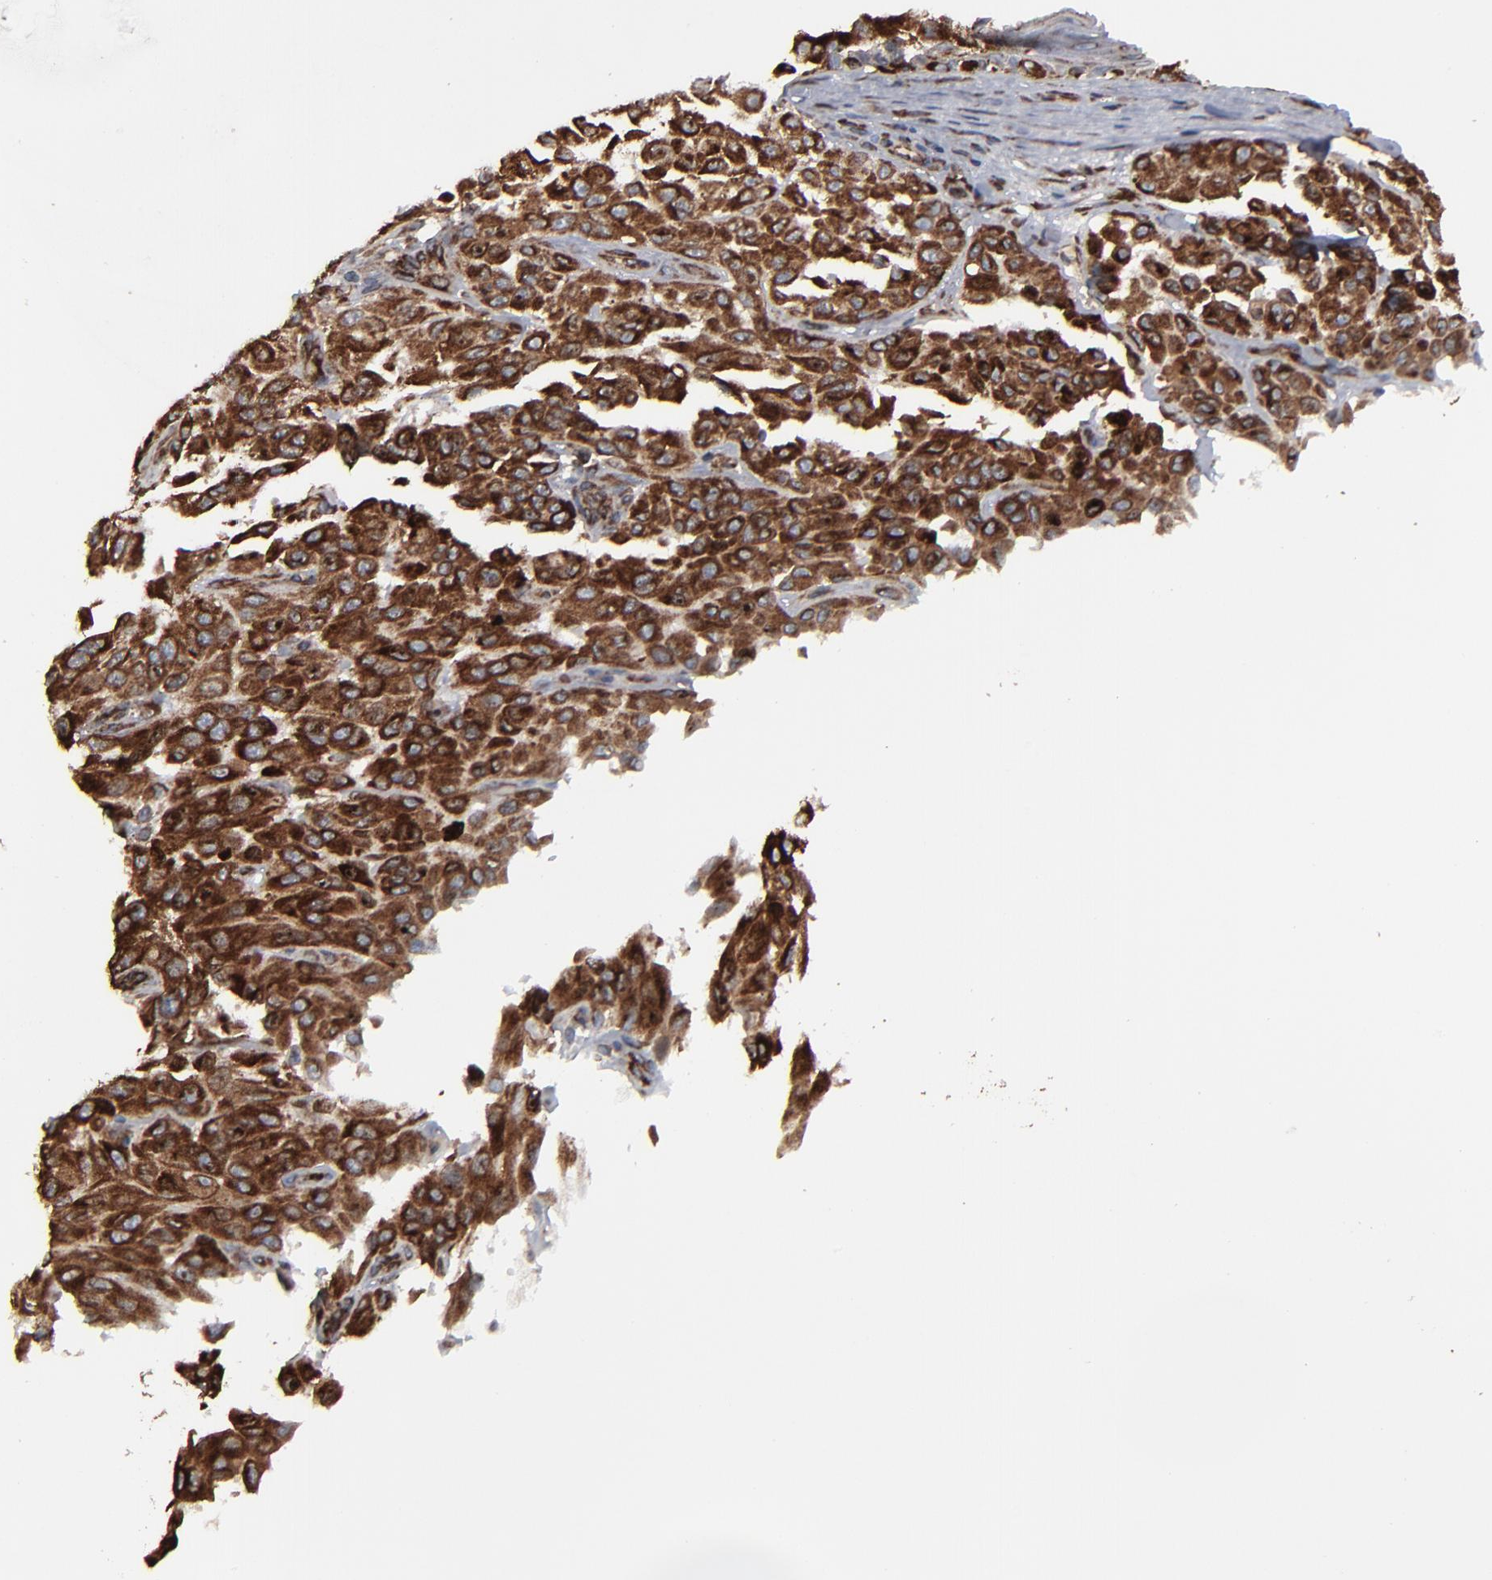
{"staining": {"intensity": "strong", "quantity": ">75%", "location": "cytoplasmic/membranous"}, "tissue": "melanoma", "cell_type": "Tumor cells", "image_type": "cancer", "snomed": [{"axis": "morphology", "description": "Malignant melanoma, NOS"}, {"axis": "topography", "description": "Skin"}], "caption": "The photomicrograph shows staining of melanoma, revealing strong cytoplasmic/membranous protein staining (brown color) within tumor cells.", "gene": "CNIH1", "patient": {"sex": "male", "age": 30}}